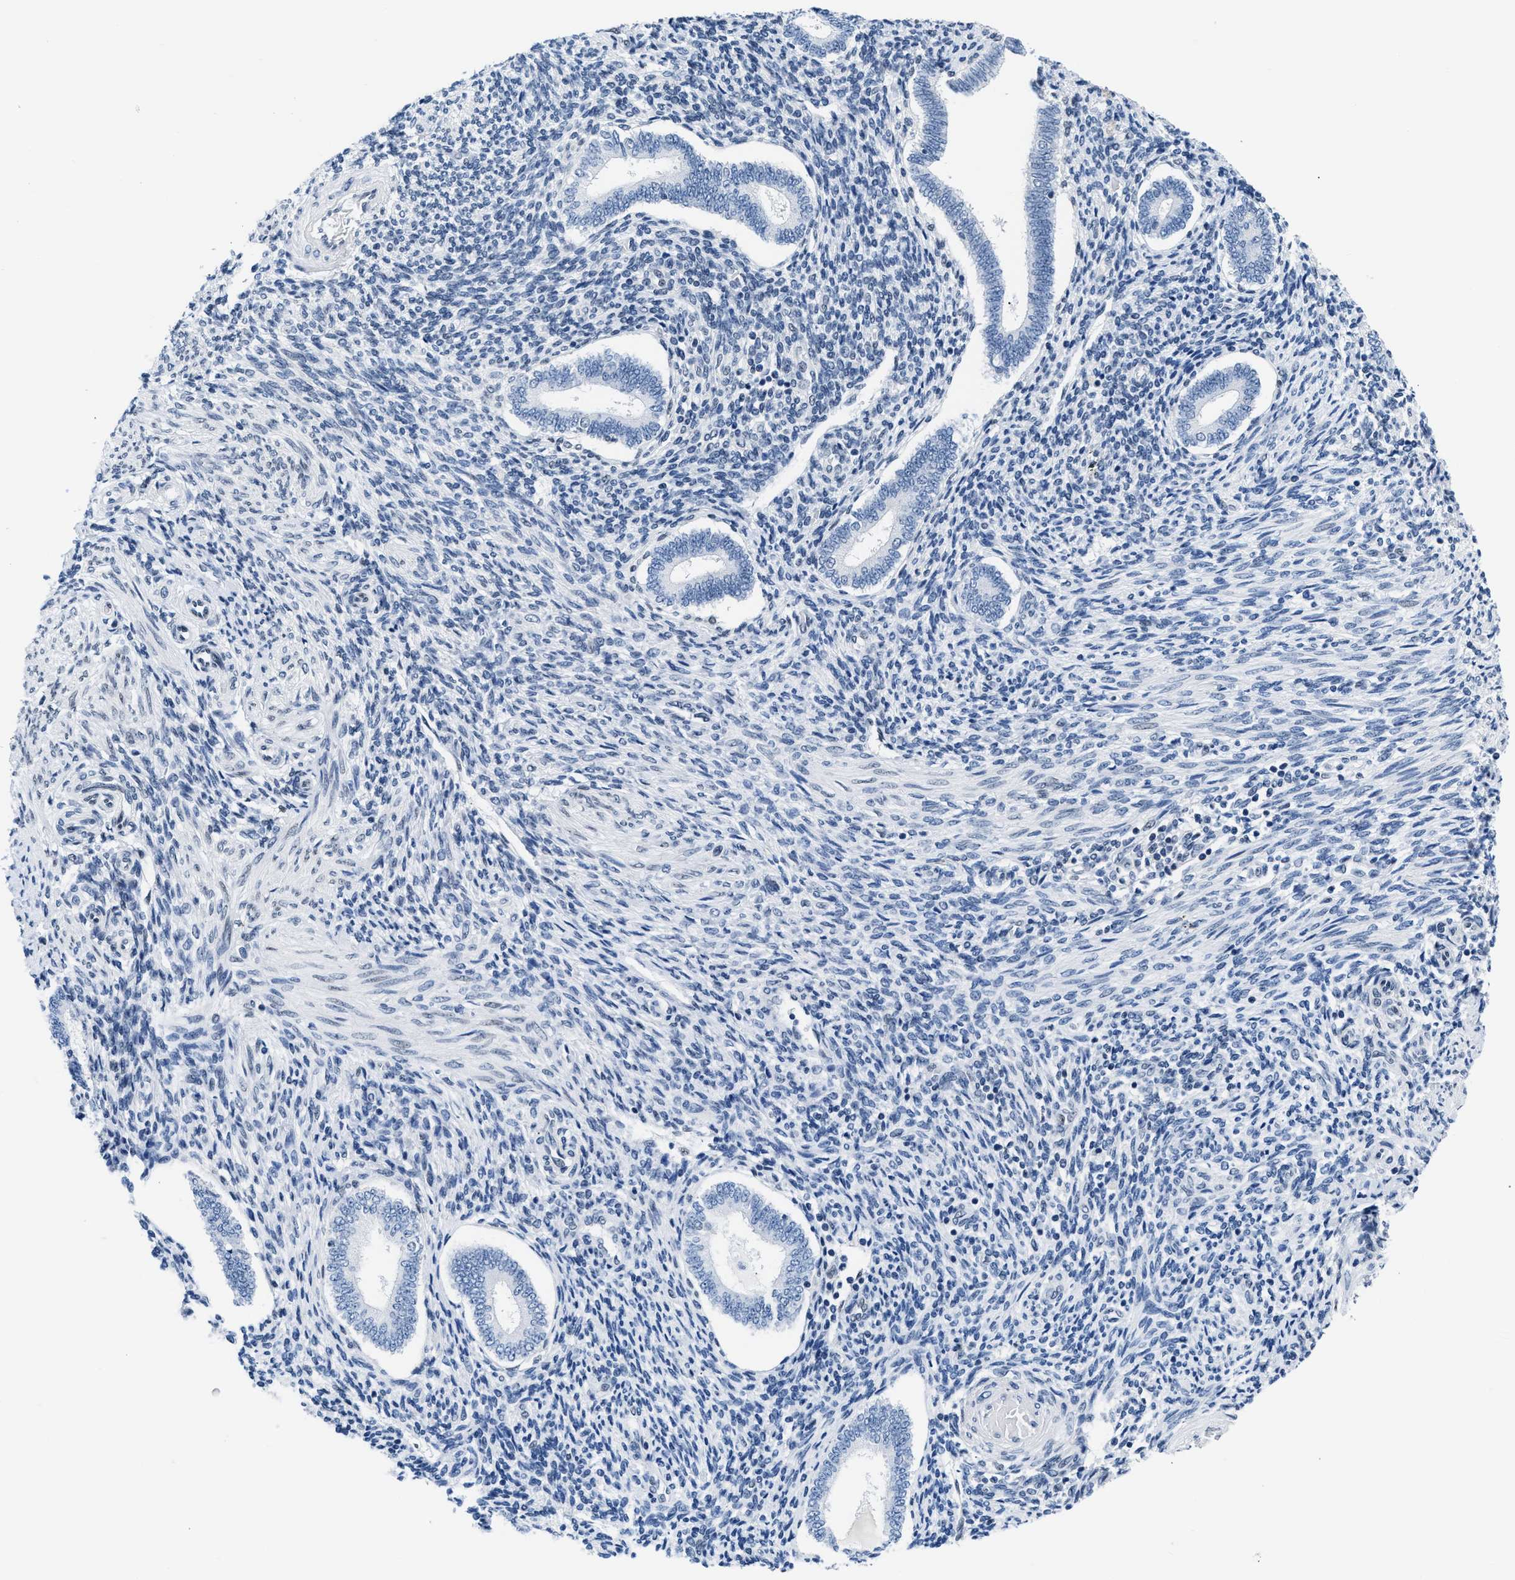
{"staining": {"intensity": "moderate", "quantity": "25%-75%", "location": "nuclear"}, "tissue": "endometrium", "cell_type": "Cells in endometrial stroma", "image_type": "normal", "snomed": [{"axis": "morphology", "description": "Normal tissue, NOS"}, {"axis": "topography", "description": "Endometrium"}], "caption": "This photomicrograph shows normal endometrium stained with immunohistochemistry (IHC) to label a protein in brown. The nuclear of cells in endometrial stroma show moderate positivity for the protein. Nuclei are counter-stained blue.", "gene": "CTBP1", "patient": {"sex": "female", "age": 42}}